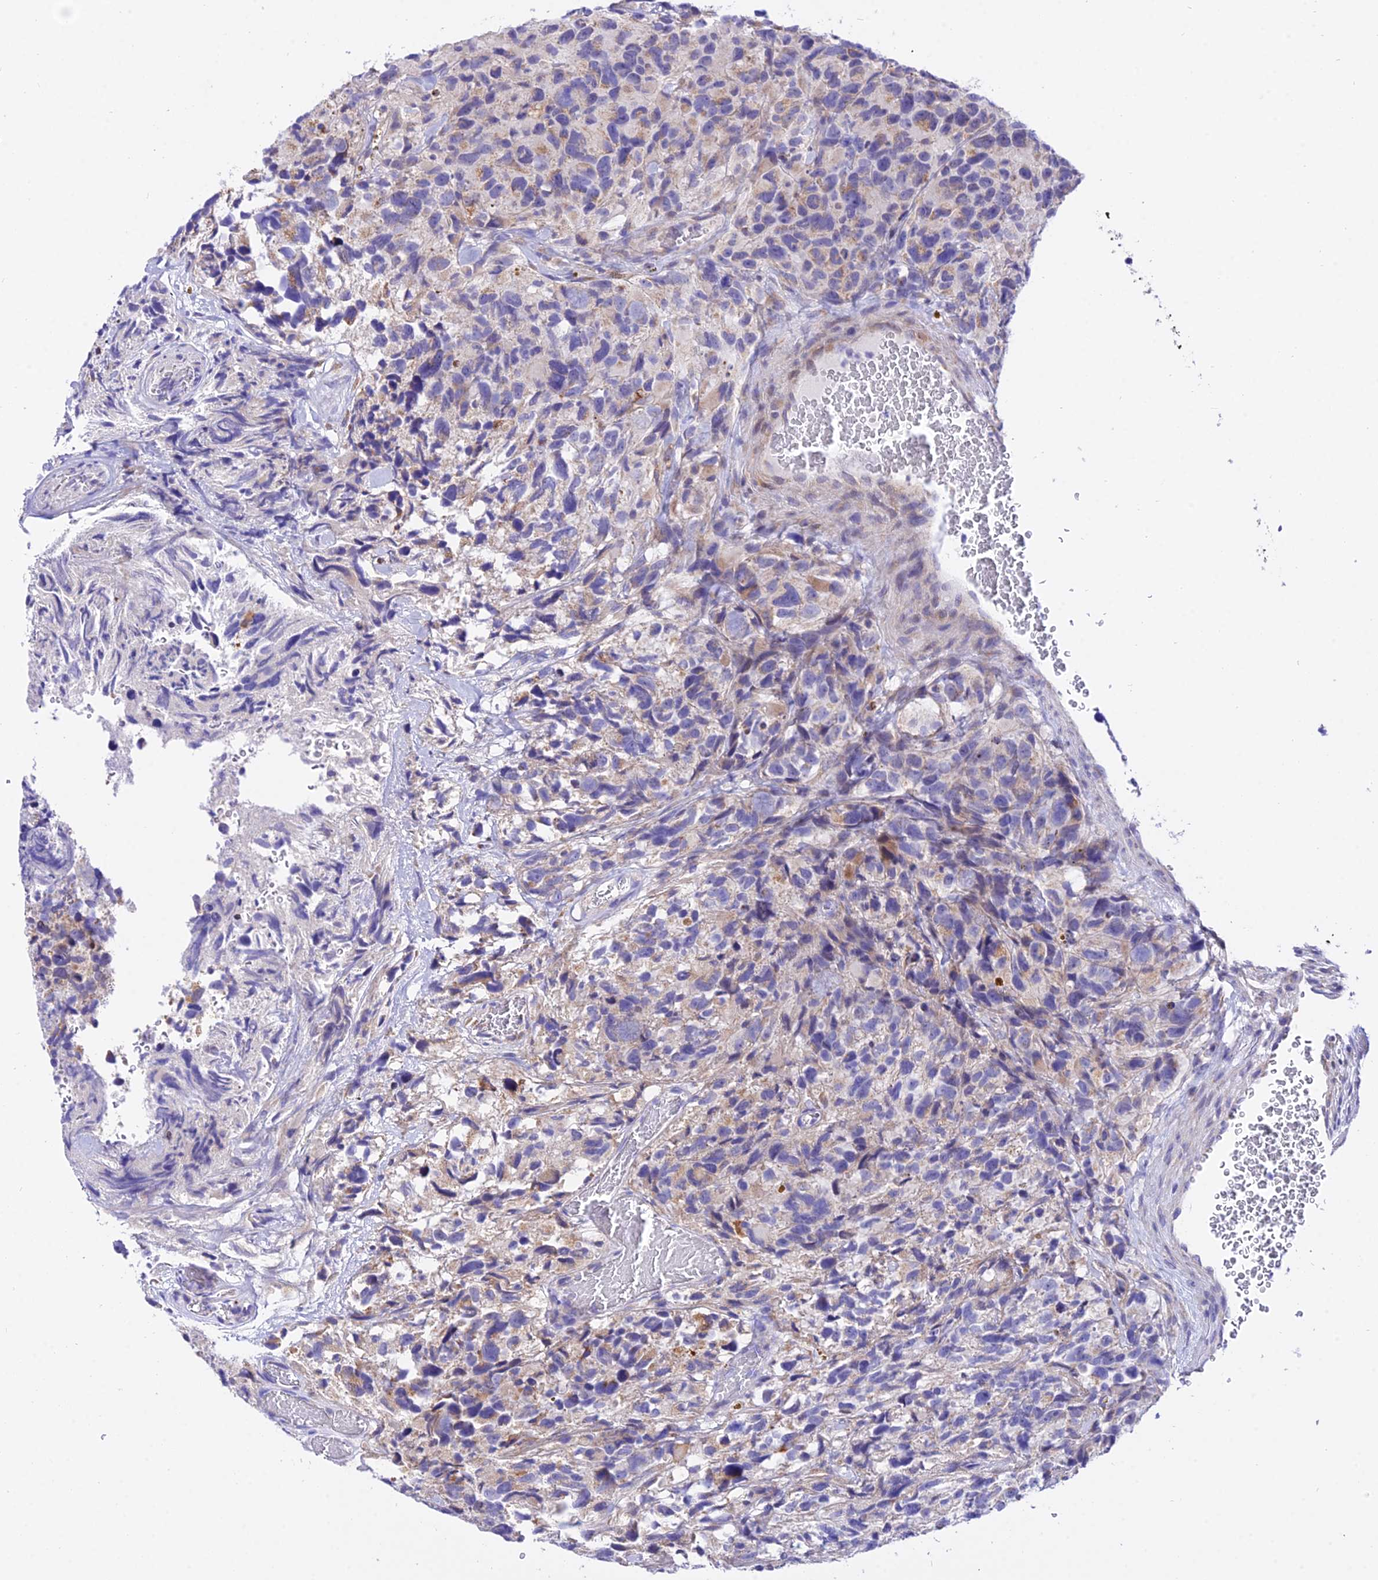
{"staining": {"intensity": "negative", "quantity": "none", "location": "none"}, "tissue": "glioma", "cell_type": "Tumor cells", "image_type": "cancer", "snomed": [{"axis": "morphology", "description": "Glioma, malignant, High grade"}, {"axis": "topography", "description": "Brain"}], "caption": "Glioma was stained to show a protein in brown. There is no significant positivity in tumor cells.", "gene": "ATP5PB", "patient": {"sex": "male", "age": 69}}